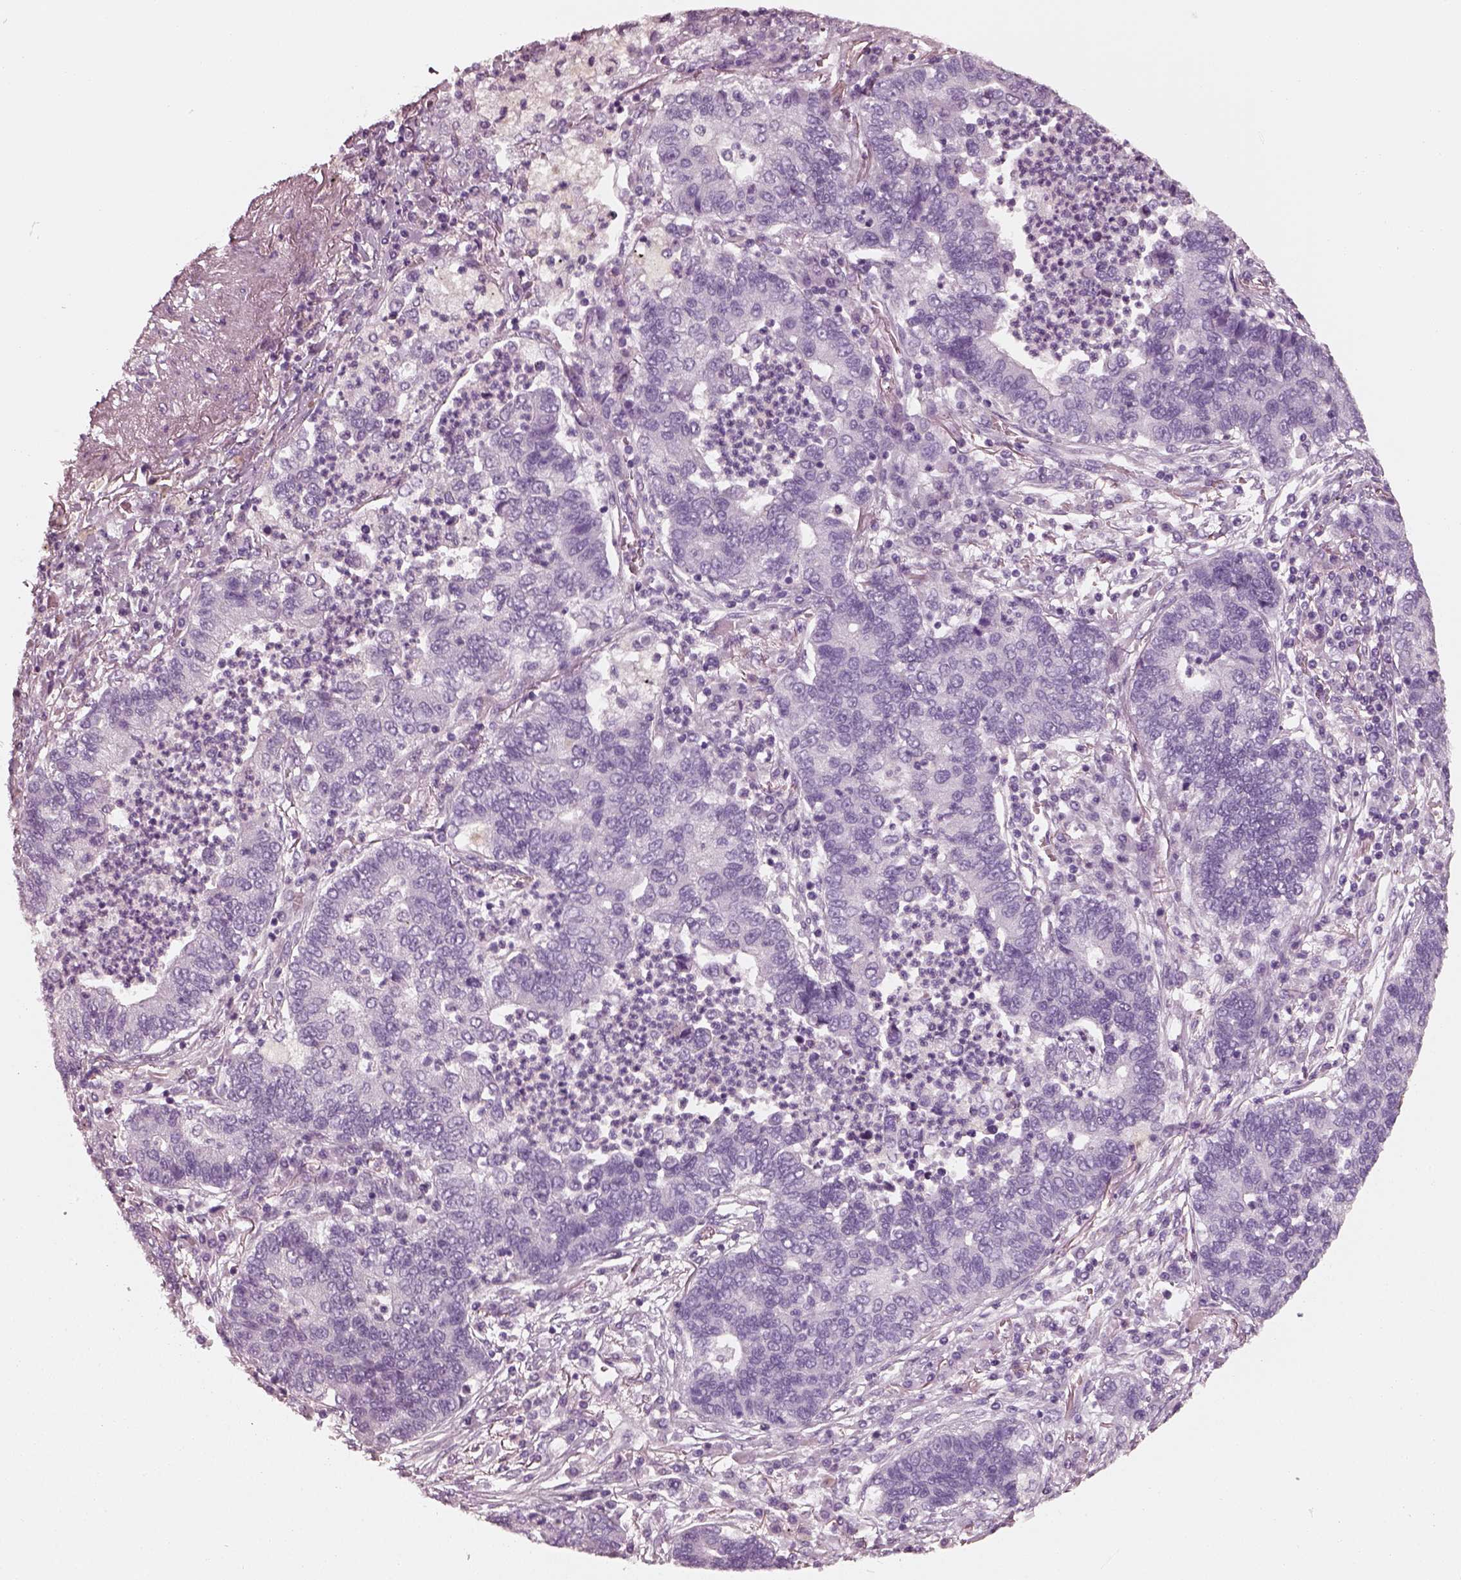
{"staining": {"intensity": "negative", "quantity": "none", "location": "none"}, "tissue": "lung cancer", "cell_type": "Tumor cells", "image_type": "cancer", "snomed": [{"axis": "morphology", "description": "Adenocarcinoma, NOS"}, {"axis": "topography", "description": "Lung"}], "caption": "Tumor cells show no significant positivity in adenocarcinoma (lung). (Stains: DAB immunohistochemistry (IHC) with hematoxylin counter stain, Microscopy: brightfield microscopy at high magnification).", "gene": "RS1", "patient": {"sex": "female", "age": 57}}